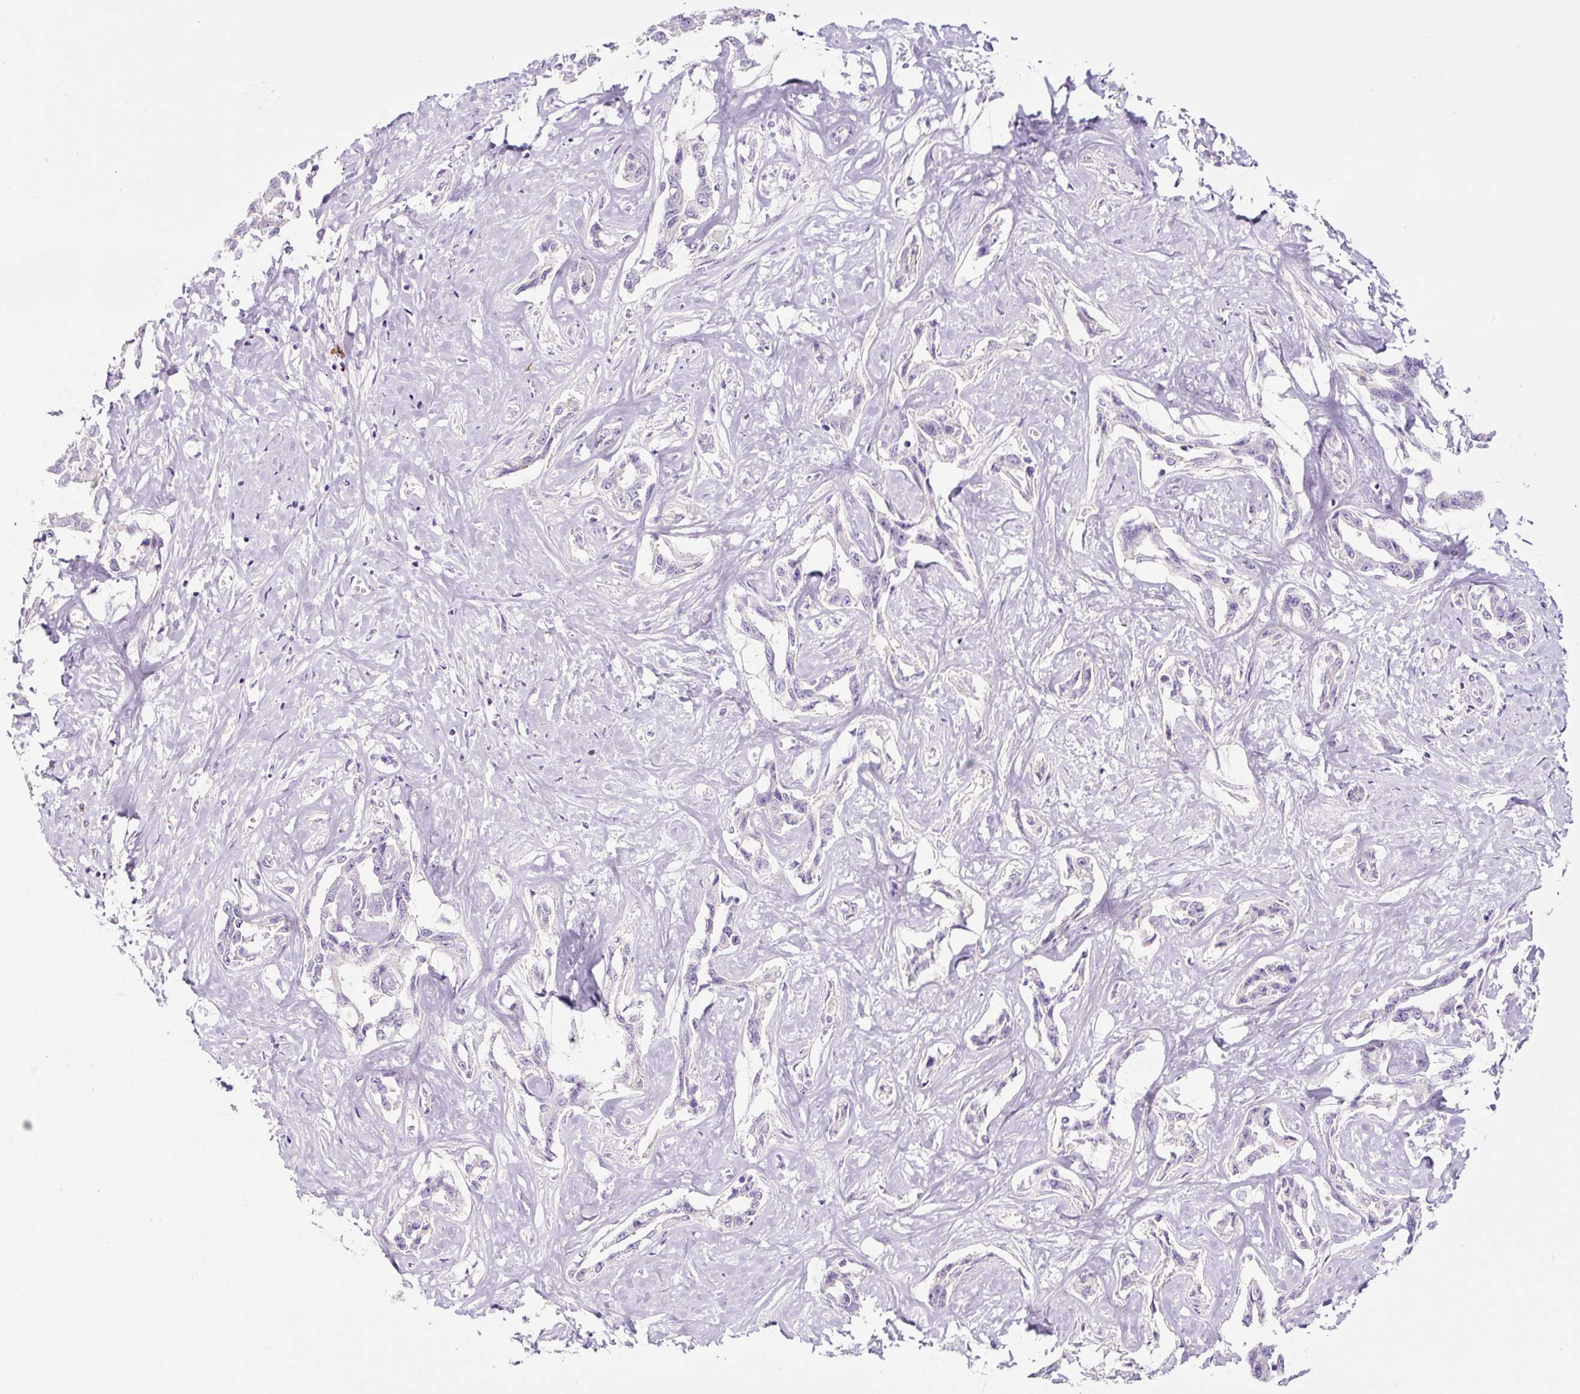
{"staining": {"intensity": "negative", "quantity": "none", "location": "none"}, "tissue": "liver cancer", "cell_type": "Tumor cells", "image_type": "cancer", "snomed": [{"axis": "morphology", "description": "Cholangiocarcinoma"}, {"axis": "topography", "description": "Liver"}], "caption": "Immunohistochemistry micrograph of cholangiocarcinoma (liver) stained for a protein (brown), which displays no positivity in tumor cells. The staining was performed using DAB (3,3'-diaminobenzidine) to visualize the protein expression in brown, while the nuclei were stained in blue with hematoxylin (Magnification: 20x).", "gene": "RNF212B", "patient": {"sex": "male", "age": 59}}